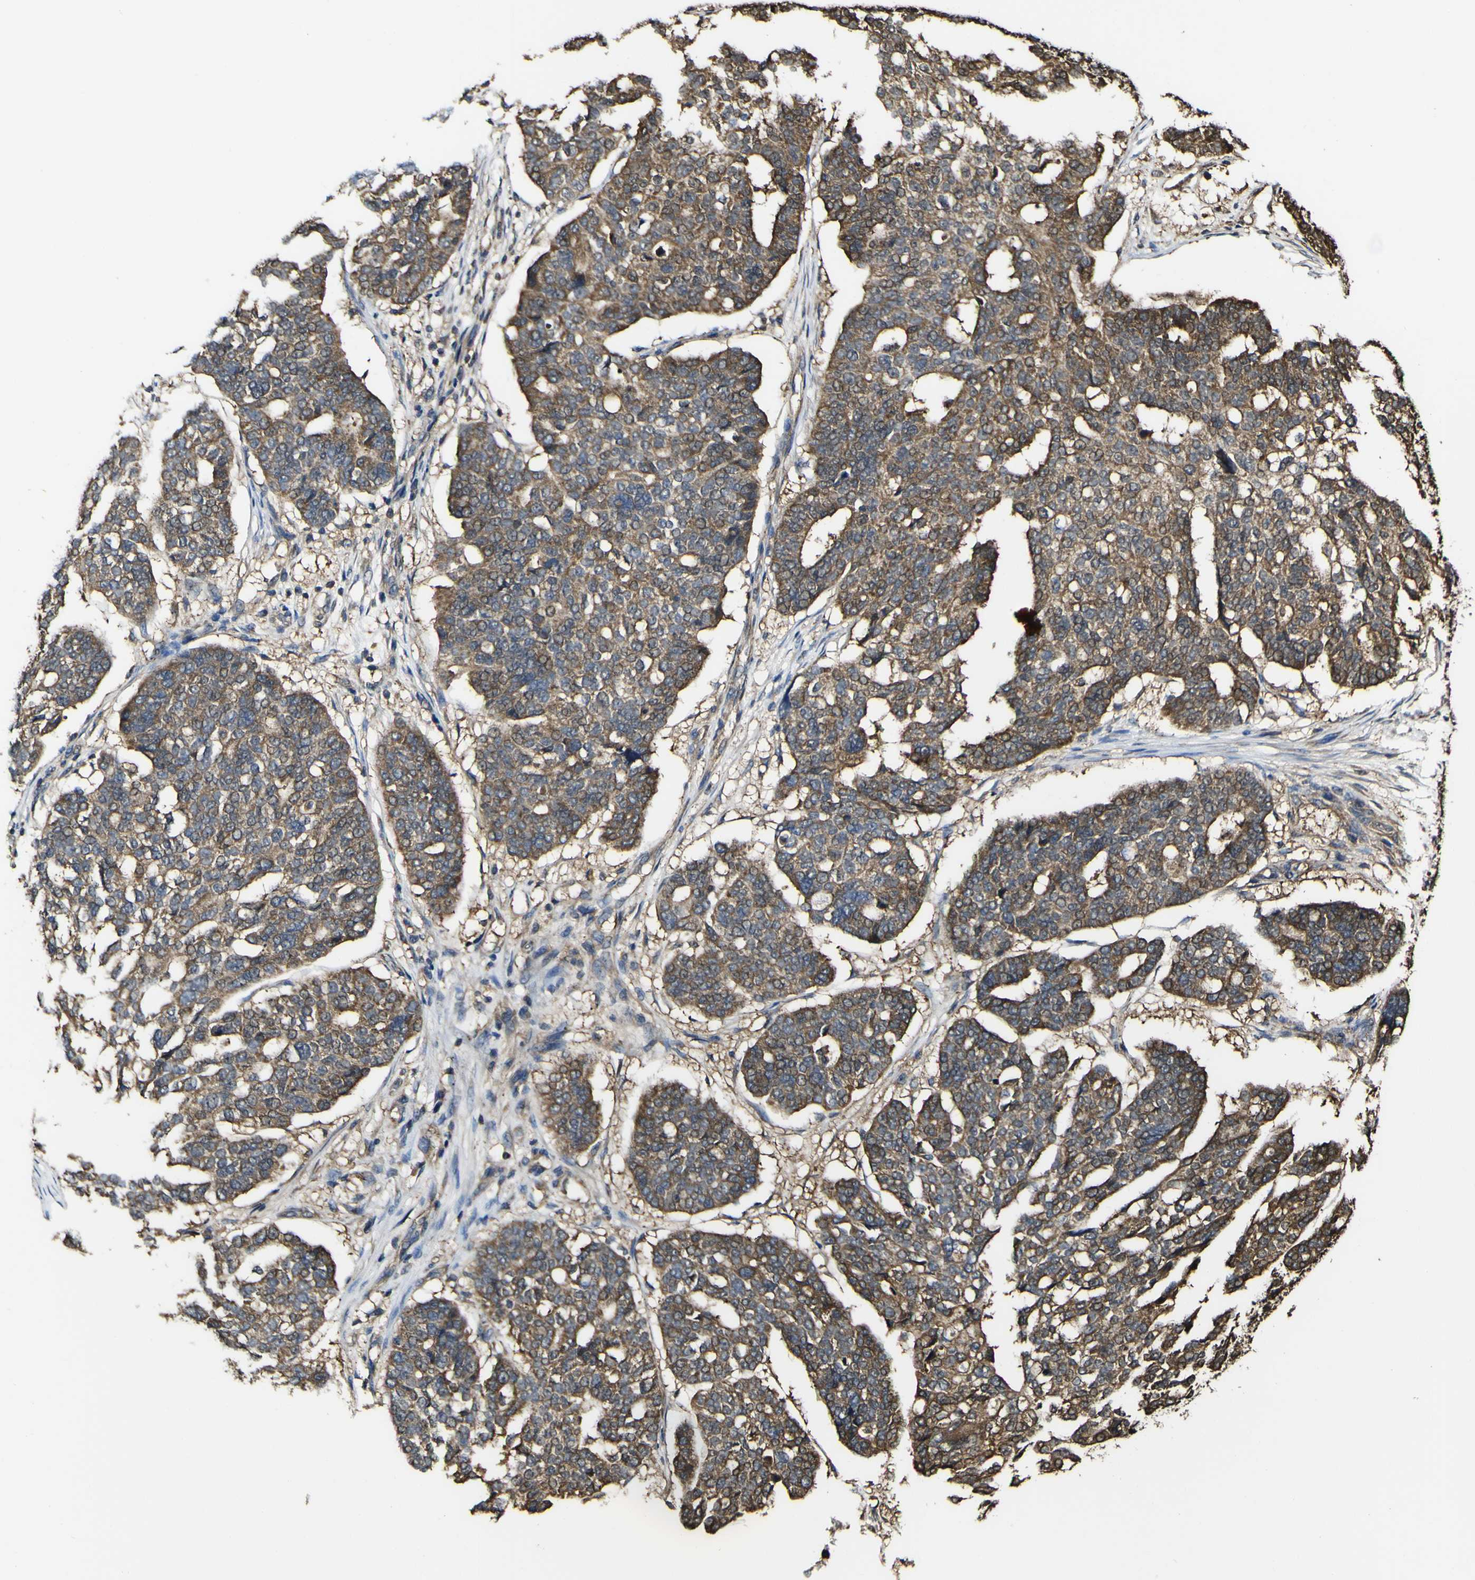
{"staining": {"intensity": "moderate", "quantity": ">75%", "location": "cytoplasmic/membranous"}, "tissue": "ovarian cancer", "cell_type": "Tumor cells", "image_type": "cancer", "snomed": [{"axis": "morphology", "description": "Cystadenocarcinoma, serous, NOS"}, {"axis": "topography", "description": "Ovary"}], "caption": "Serous cystadenocarcinoma (ovarian) stained with DAB immunohistochemistry displays medium levels of moderate cytoplasmic/membranous positivity in about >75% of tumor cells.", "gene": "PTPRR", "patient": {"sex": "female", "age": 59}}